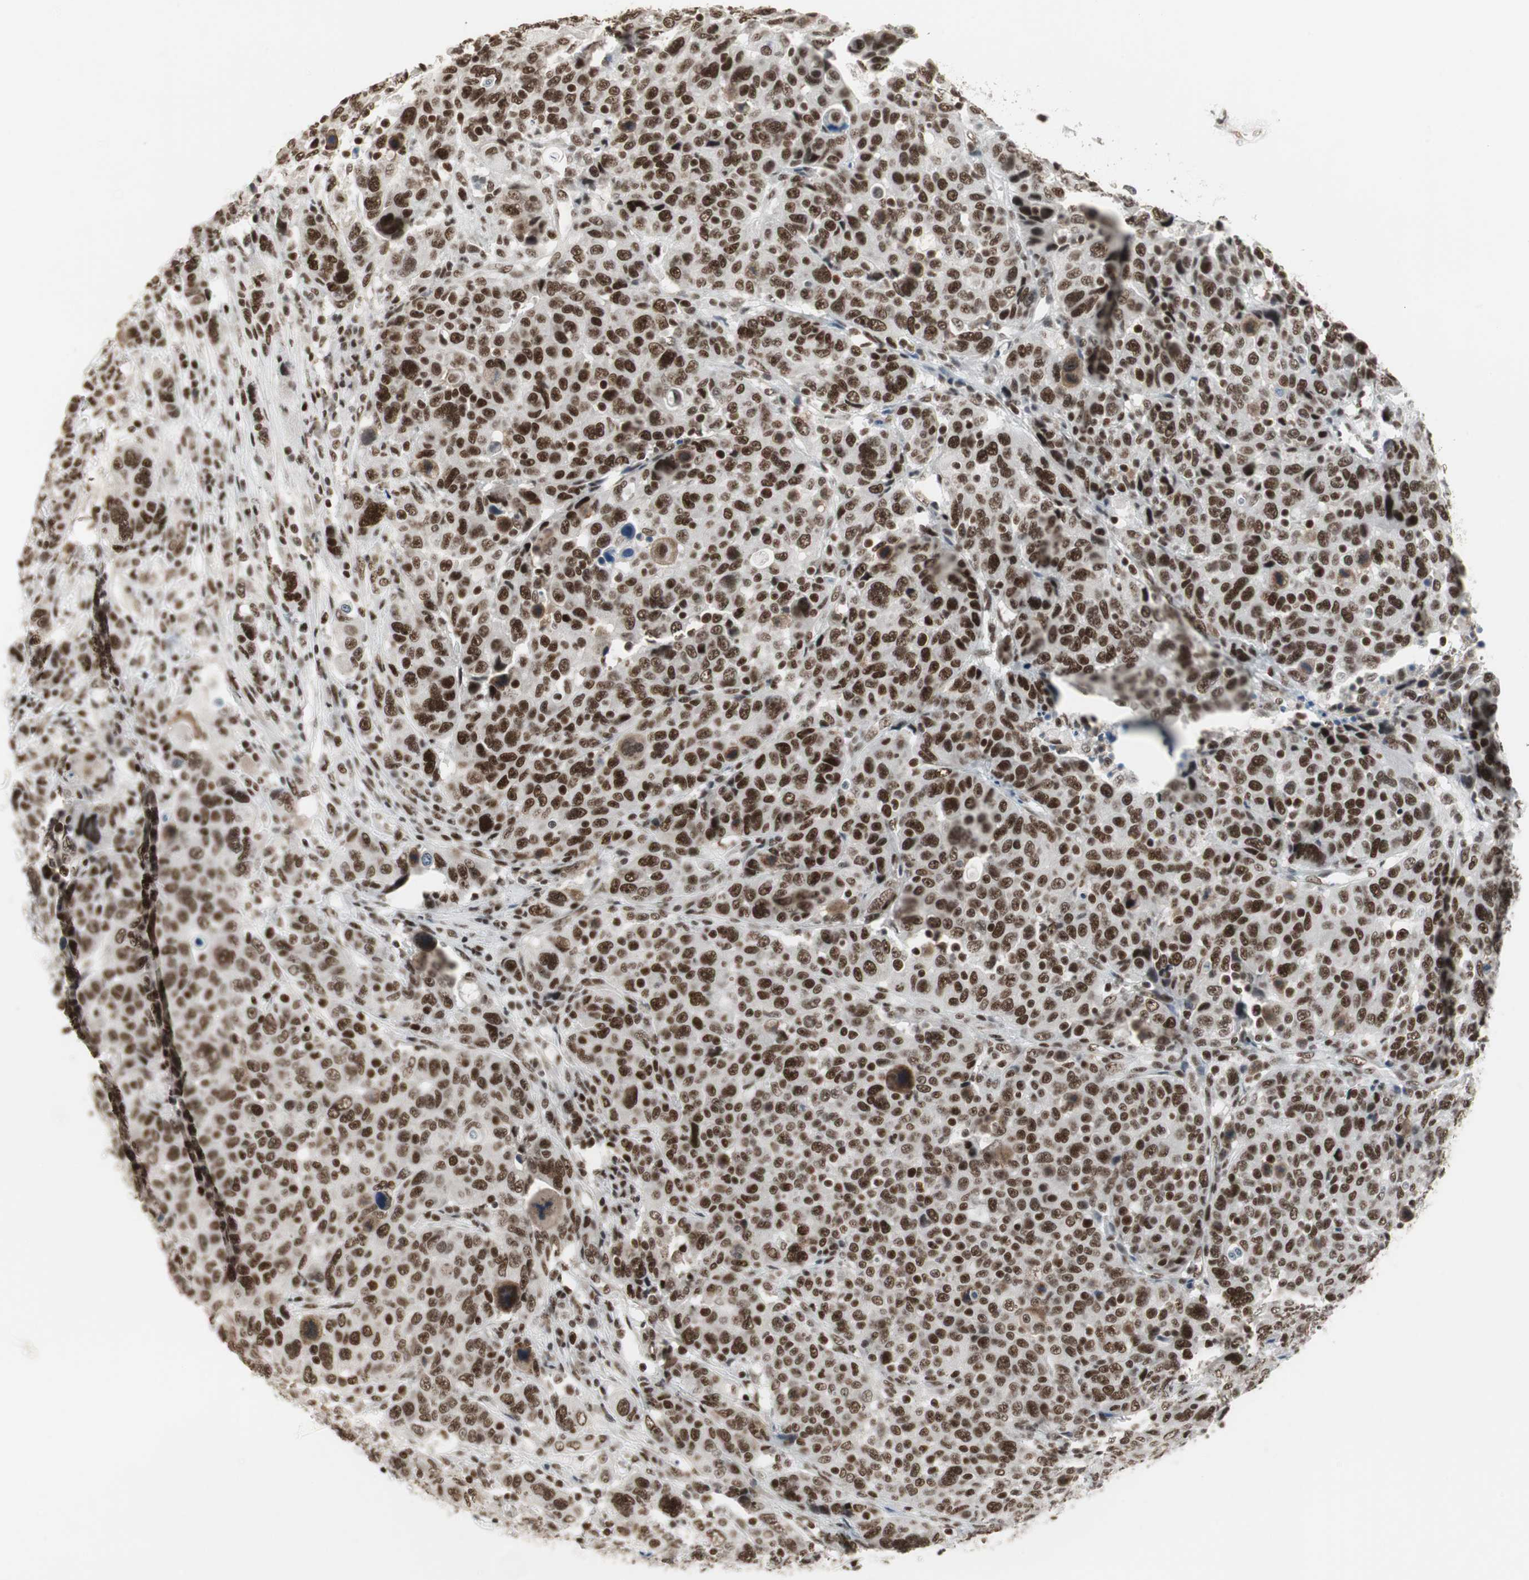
{"staining": {"intensity": "strong", "quantity": ">75%", "location": "nuclear"}, "tissue": "breast cancer", "cell_type": "Tumor cells", "image_type": "cancer", "snomed": [{"axis": "morphology", "description": "Duct carcinoma"}, {"axis": "topography", "description": "Breast"}], "caption": "A high-resolution image shows immunohistochemistry staining of breast intraductal carcinoma, which shows strong nuclear staining in approximately >75% of tumor cells. Using DAB (brown) and hematoxylin (blue) stains, captured at high magnification using brightfield microscopy.", "gene": "RTF1", "patient": {"sex": "female", "age": 37}}